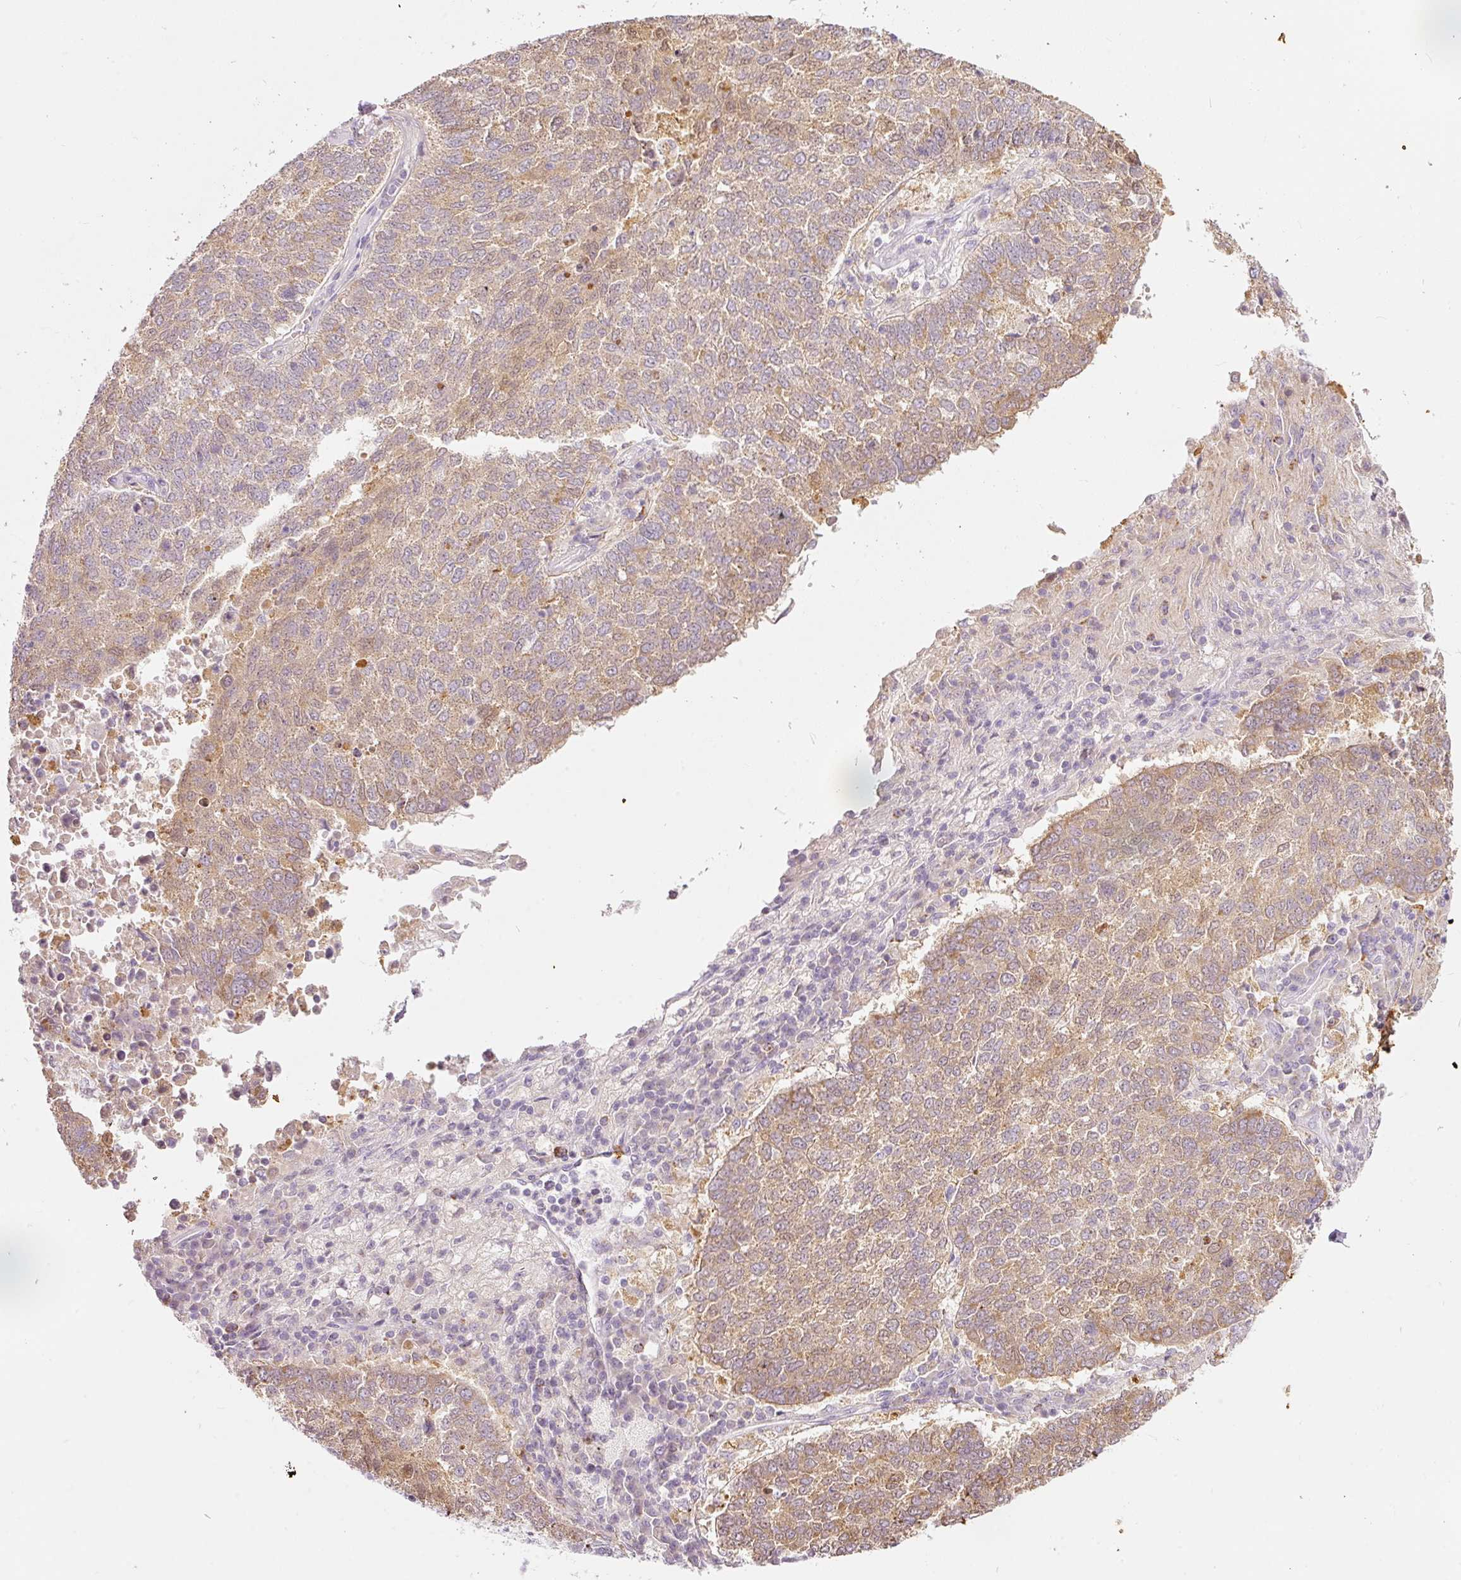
{"staining": {"intensity": "weak", "quantity": "25%-75%", "location": "cytoplasmic/membranous"}, "tissue": "lung cancer", "cell_type": "Tumor cells", "image_type": "cancer", "snomed": [{"axis": "morphology", "description": "Squamous cell carcinoma, NOS"}, {"axis": "topography", "description": "Lung"}], "caption": "IHC image of neoplastic tissue: lung cancer stained using IHC demonstrates low levels of weak protein expression localized specifically in the cytoplasmic/membranous of tumor cells, appearing as a cytoplasmic/membranous brown color.", "gene": "MTHFD2", "patient": {"sex": "male", "age": 73}}